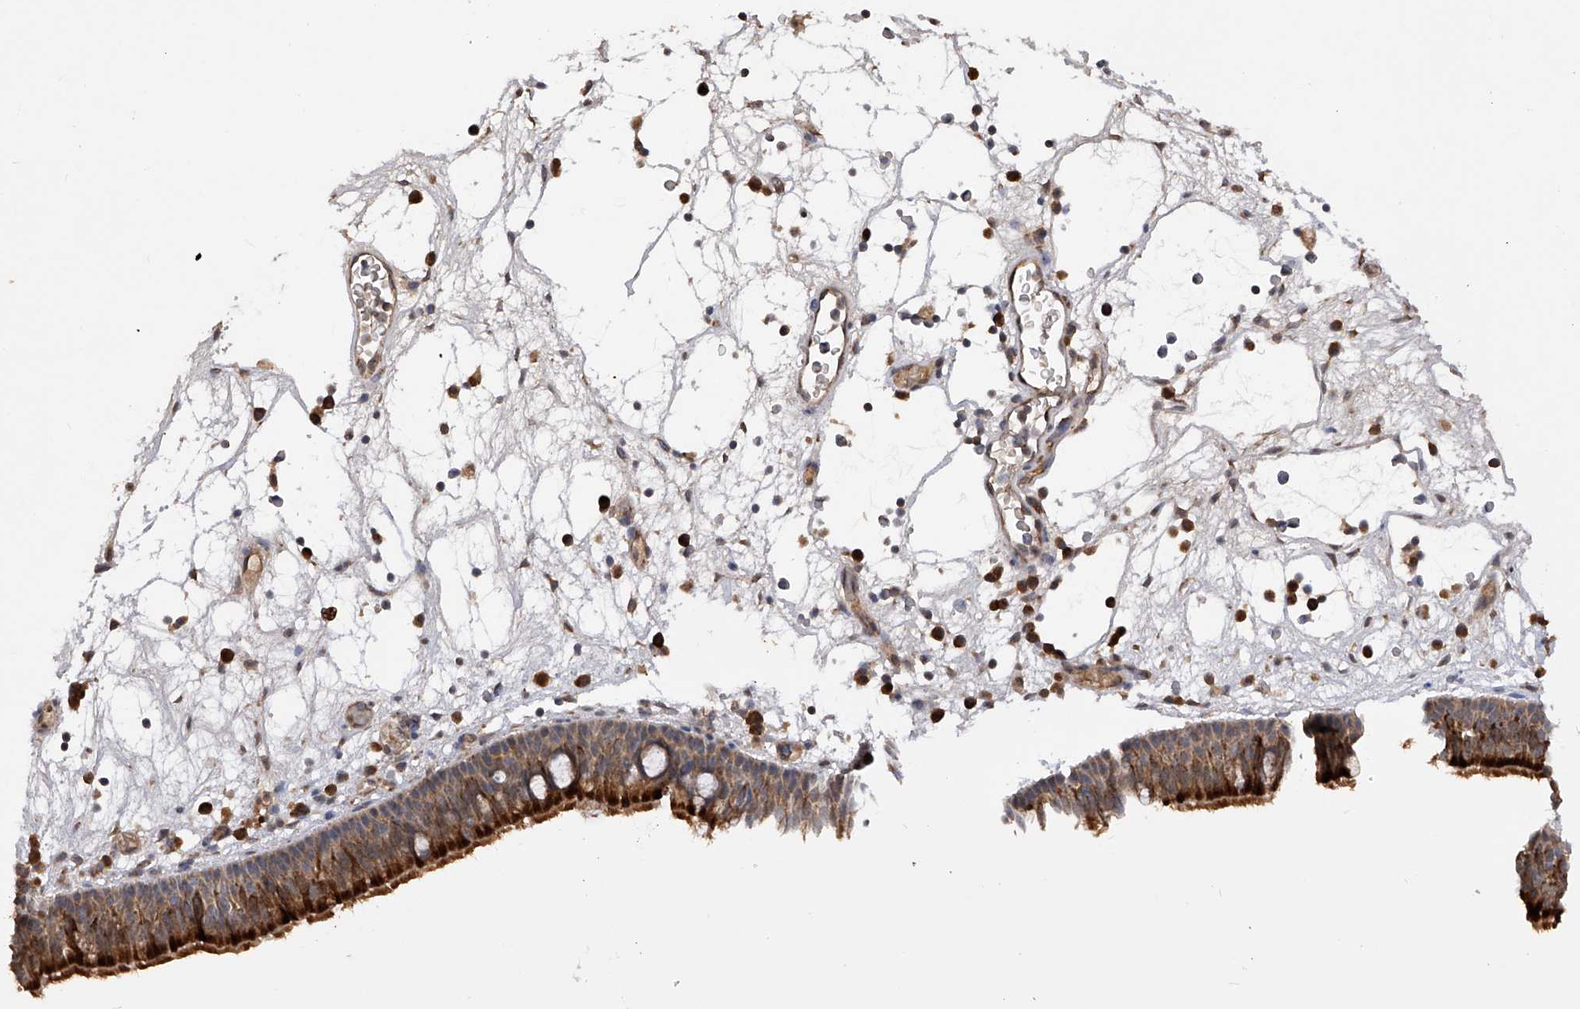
{"staining": {"intensity": "strong", "quantity": ">75%", "location": "cytoplasmic/membranous"}, "tissue": "nasopharynx", "cell_type": "Respiratory epithelial cells", "image_type": "normal", "snomed": [{"axis": "morphology", "description": "Normal tissue, NOS"}, {"axis": "morphology", "description": "Inflammation, NOS"}, {"axis": "morphology", "description": "Malignant melanoma, Metastatic site"}, {"axis": "topography", "description": "Nasopharynx"}], "caption": "DAB immunohistochemical staining of benign human nasopharynx shows strong cytoplasmic/membranous protein staining in about >75% of respiratory epithelial cells. (brown staining indicates protein expression, while blue staining denotes nuclei).", "gene": "SDHAF4", "patient": {"sex": "male", "age": 70}}